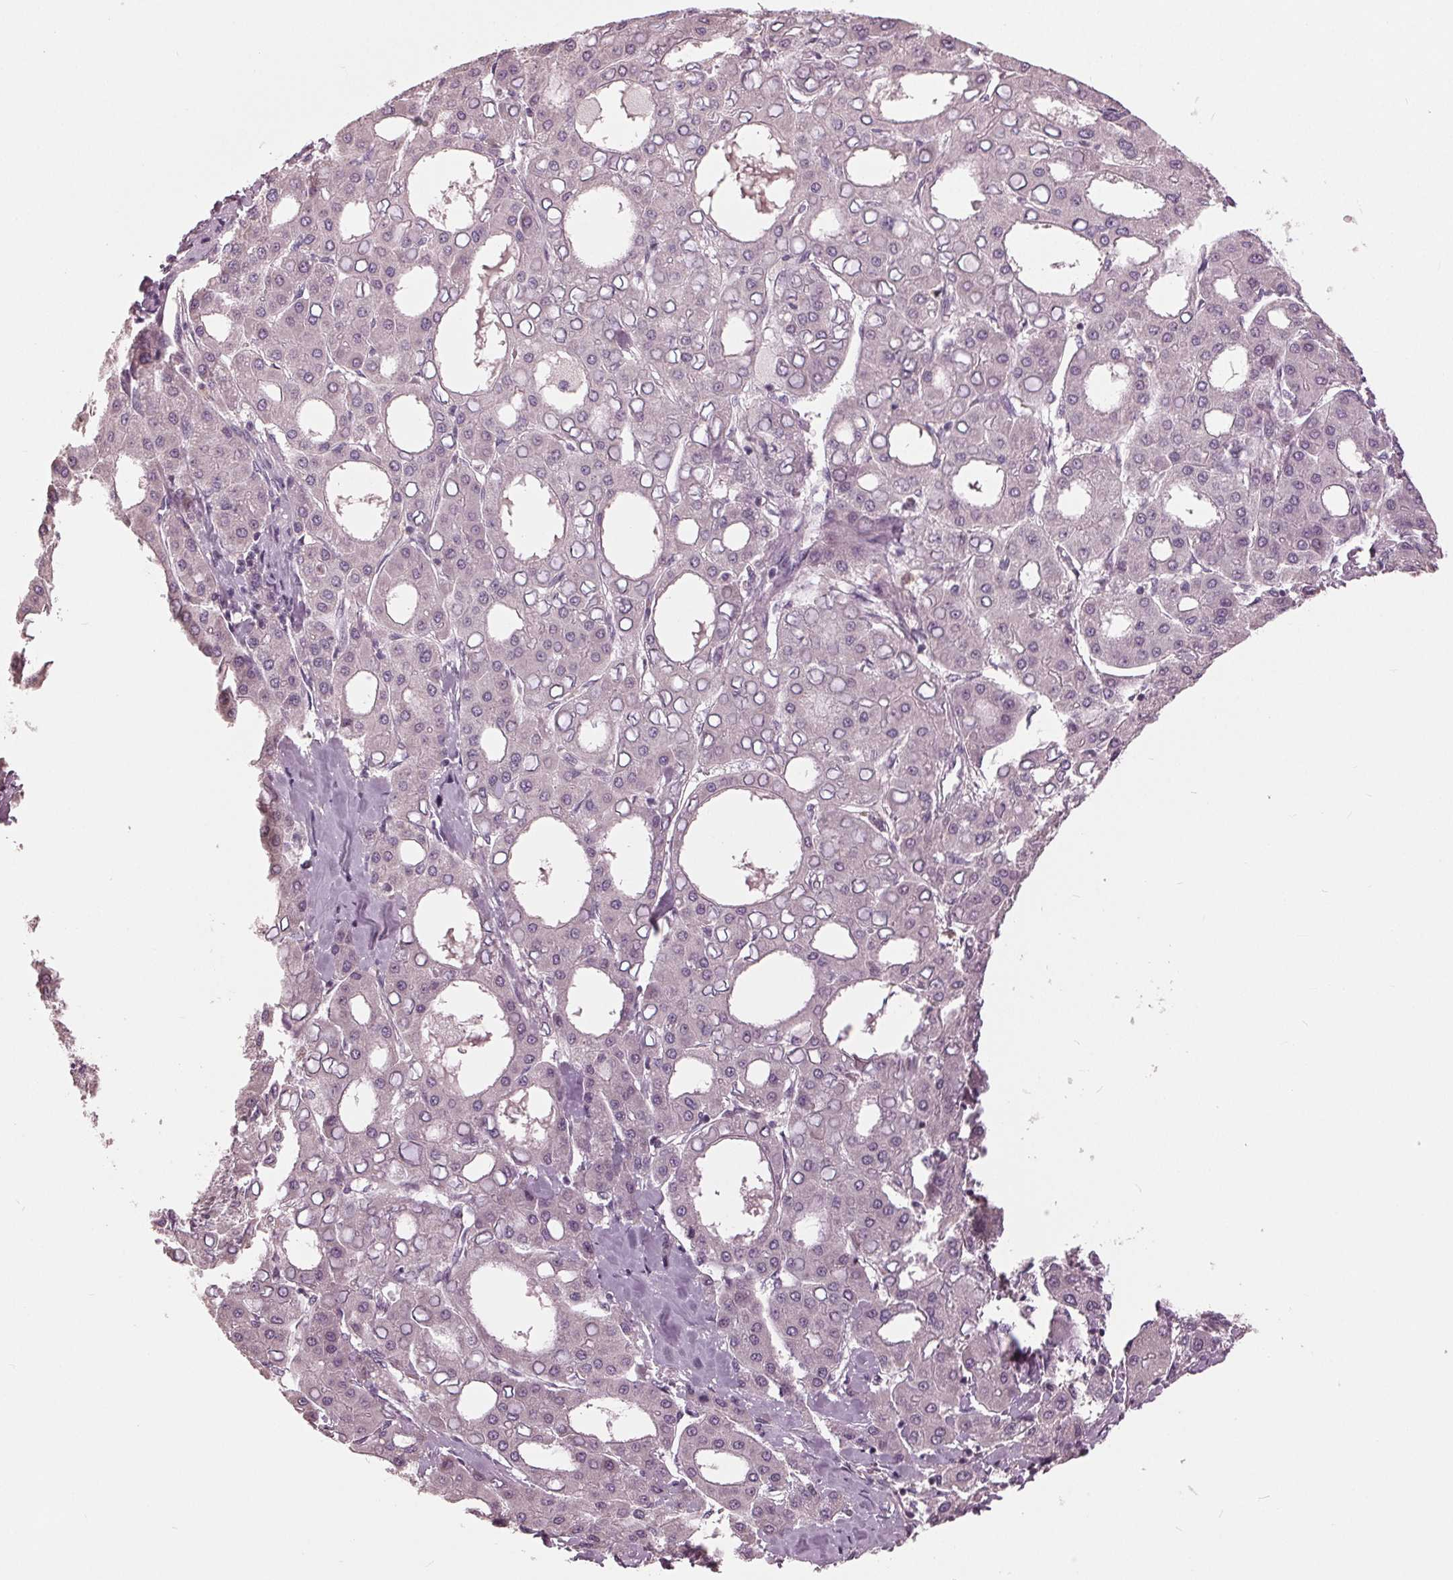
{"staining": {"intensity": "negative", "quantity": "none", "location": "none"}, "tissue": "liver cancer", "cell_type": "Tumor cells", "image_type": "cancer", "snomed": [{"axis": "morphology", "description": "Carcinoma, Hepatocellular, NOS"}, {"axis": "topography", "description": "Liver"}], "caption": "Tumor cells show no significant expression in liver hepatocellular carcinoma.", "gene": "SIGLEC6", "patient": {"sex": "male", "age": 65}}